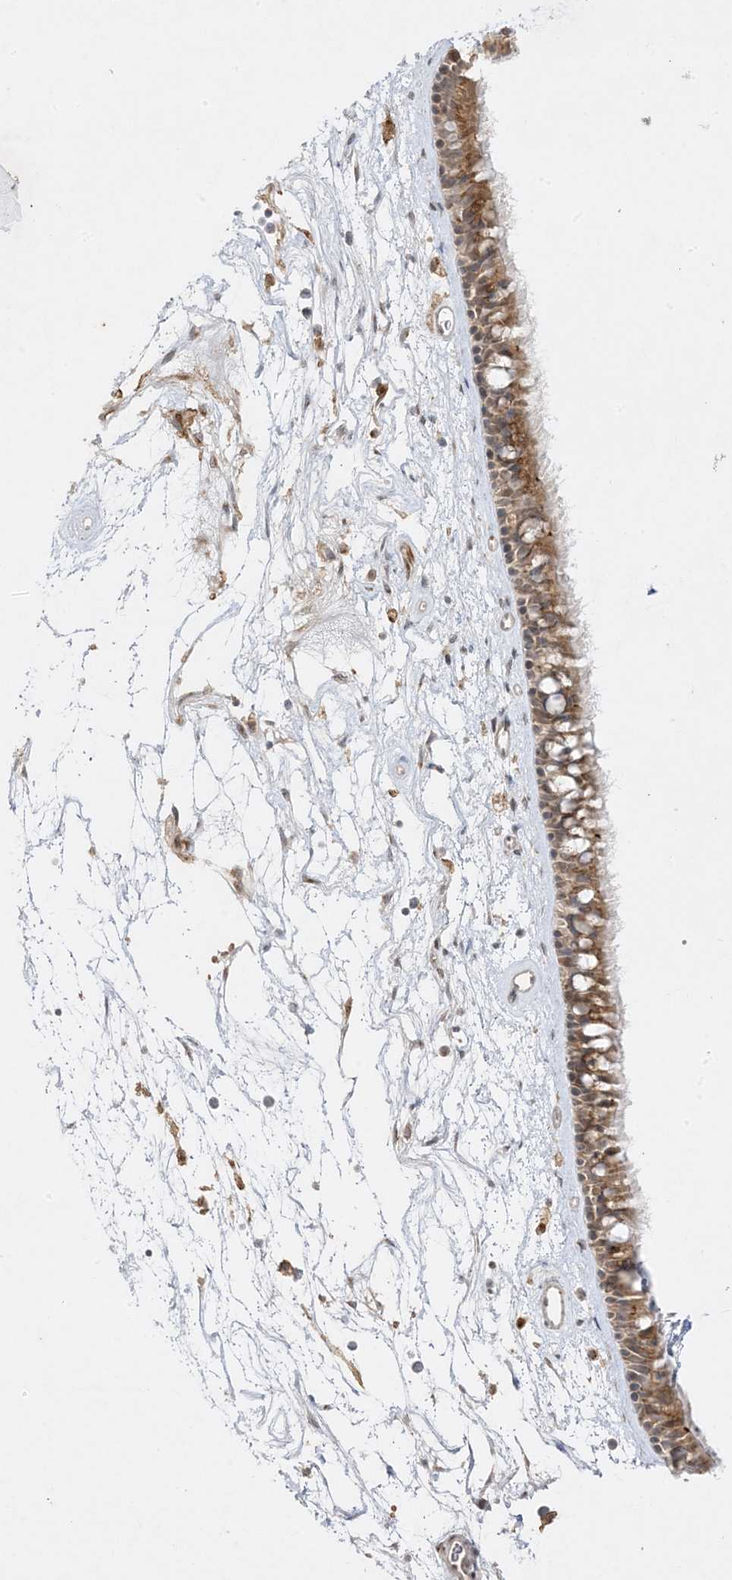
{"staining": {"intensity": "moderate", "quantity": ">75%", "location": "cytoplasmic/membranous"}, "tissue": "nasopharynx", "cell_type": "Respiratory epithelial cells", "image_type": "normal", "snomed": [{"axis": "morphology", "description": "Normal tissue, NOS"}, {"axis": "topography", "description": "Nasopharynx"}], "caption": "IHC image of unremarkable nasopharynx stained for a protein (brown), which shows medium levels of moderate cytoplasmic/membranous expression in approximately >75% of respiratory epithelial cells.", "gene": "C2CD2", "patient": {"sex": "male", "age": 64}}